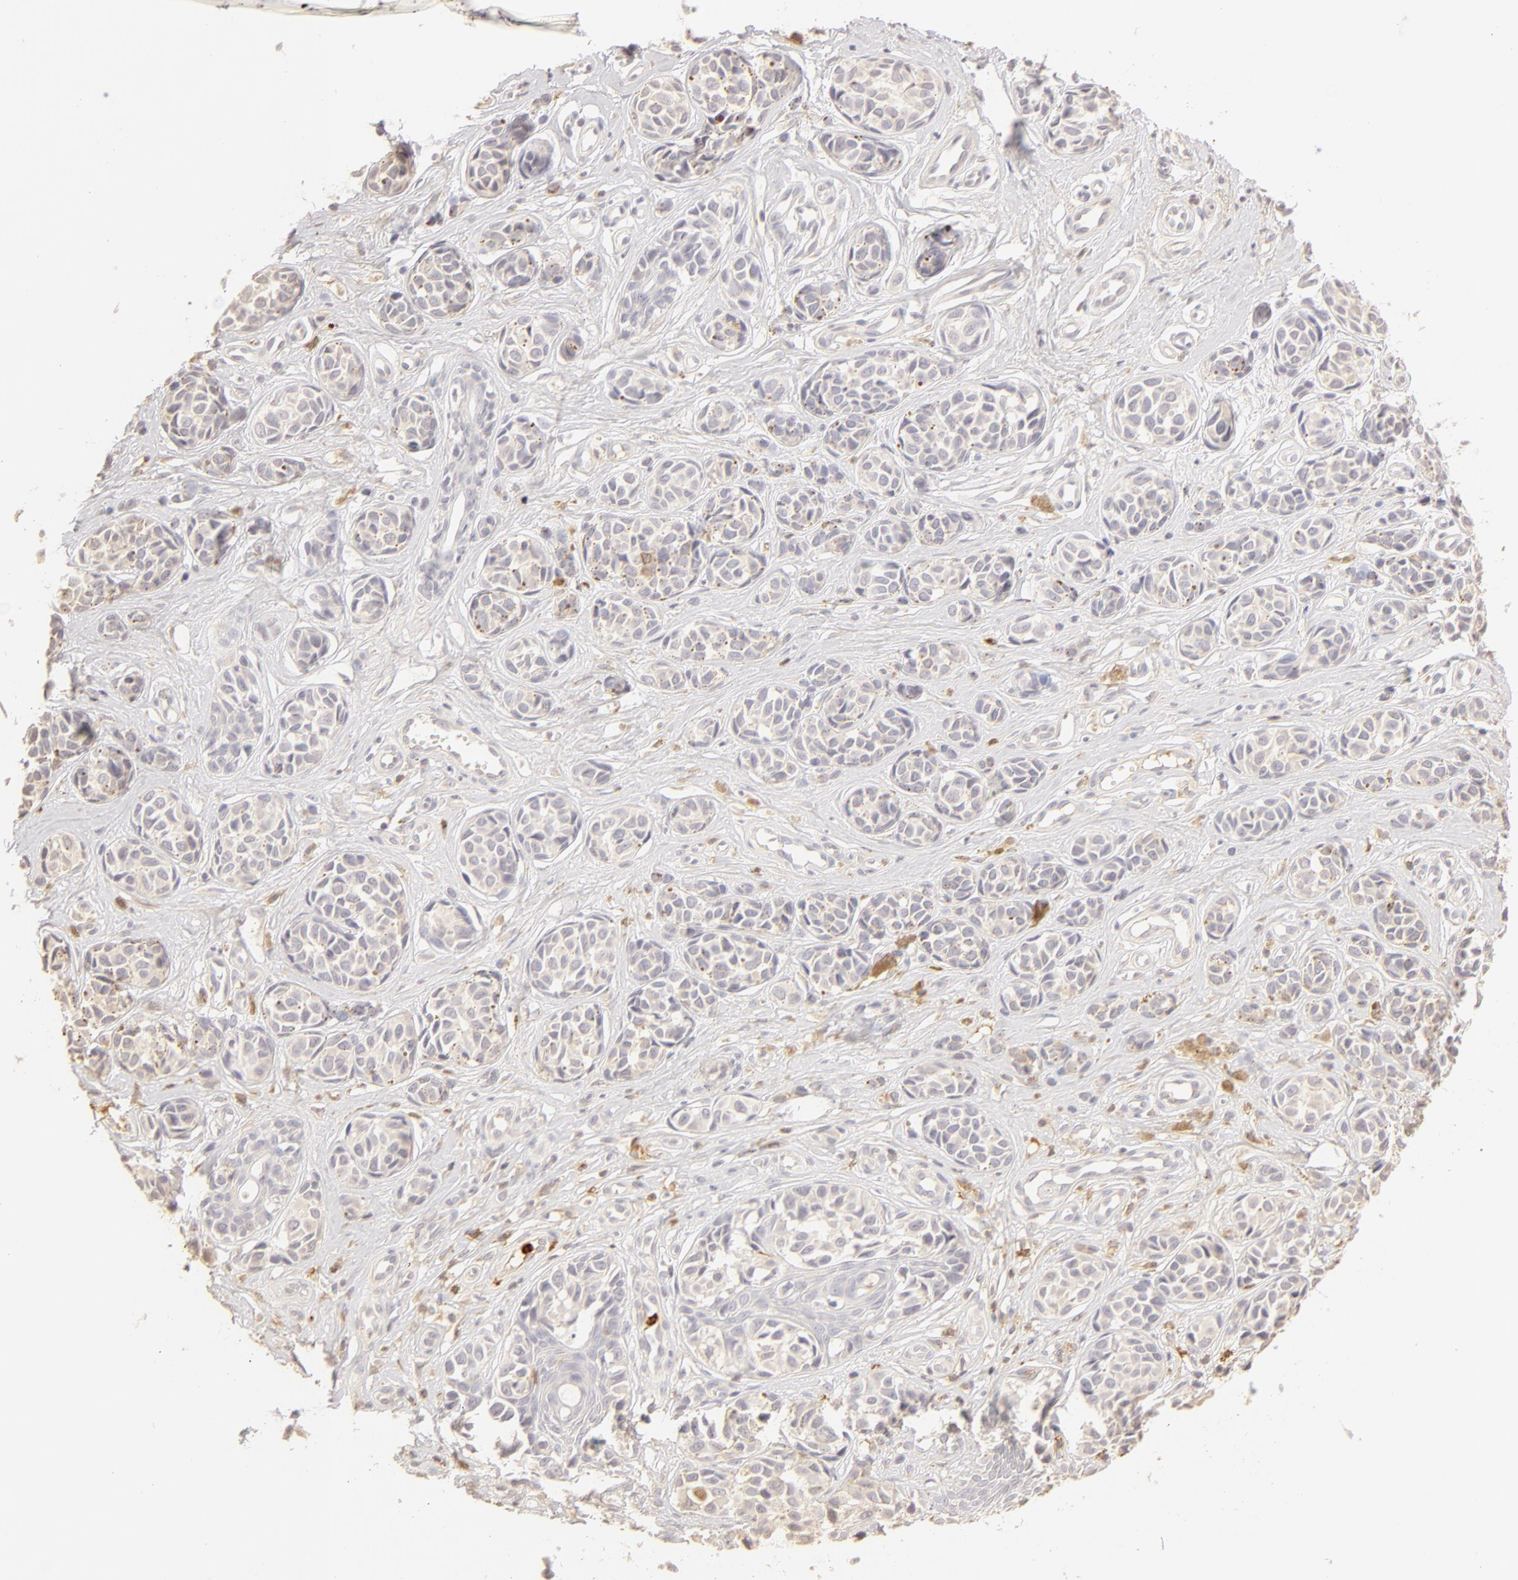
{"staining": {"intensity": "negative", "quantity": "none", "location": "none"}, "tissue": "melanoma", "cell_type": "Tumor cells", "image_type": "cancer", "snomed": [{"axis": "morphology", "description": "Malignant melanoma, NOS"}, {"axis": "topography", "description": "Skin"}], "caption": "Melanoma was stained to show a protein in brown. There is no significant expression in tumor cells.", "gene": "C1R", "patient": {"sex": "male", "age": 79}}